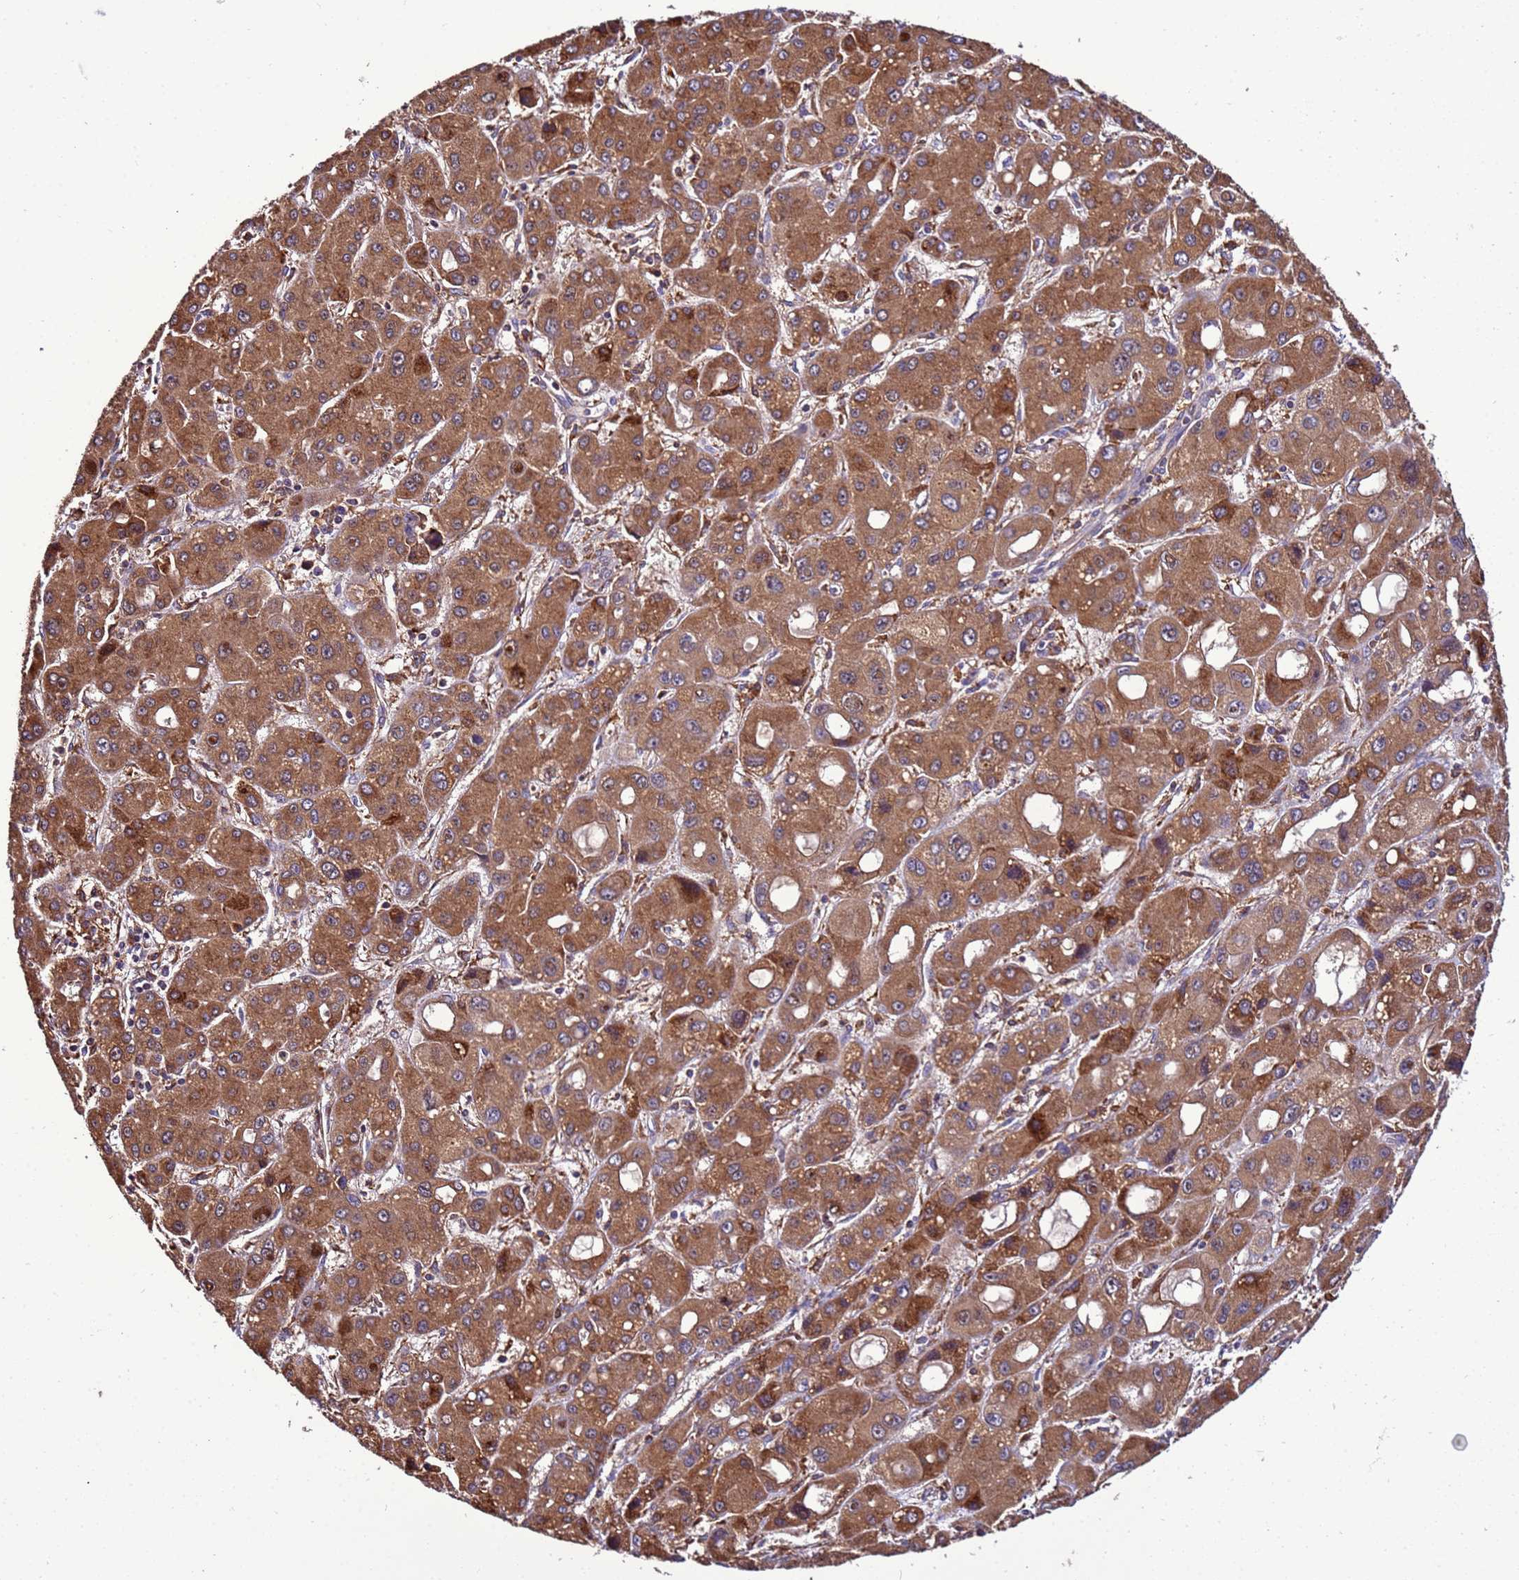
{"staining": {"intensity": "moderate", "quantity": ">75%", "location": "cytoplasmic/membranous"}, "tissue": "liver cancer", "cell_type": "Tumor cells", "image_type": "cancer", "snomed": [{"axis": "morphology", "description": "Carcinoma, Hepatocellular, NOS"}, {"axis": "topography", "description": "Liver"}], "caption": "Liver cancer stained for a protein exhibits moderate cytoplasmic/membranous positivity in tumor cells. Using DAB (brown) and hematoxylin (blue) stains, captured at high magnification using brightfield microscopy.", "gene": "ANTKMT", "patient": {"sex": "male", "age": 55}}